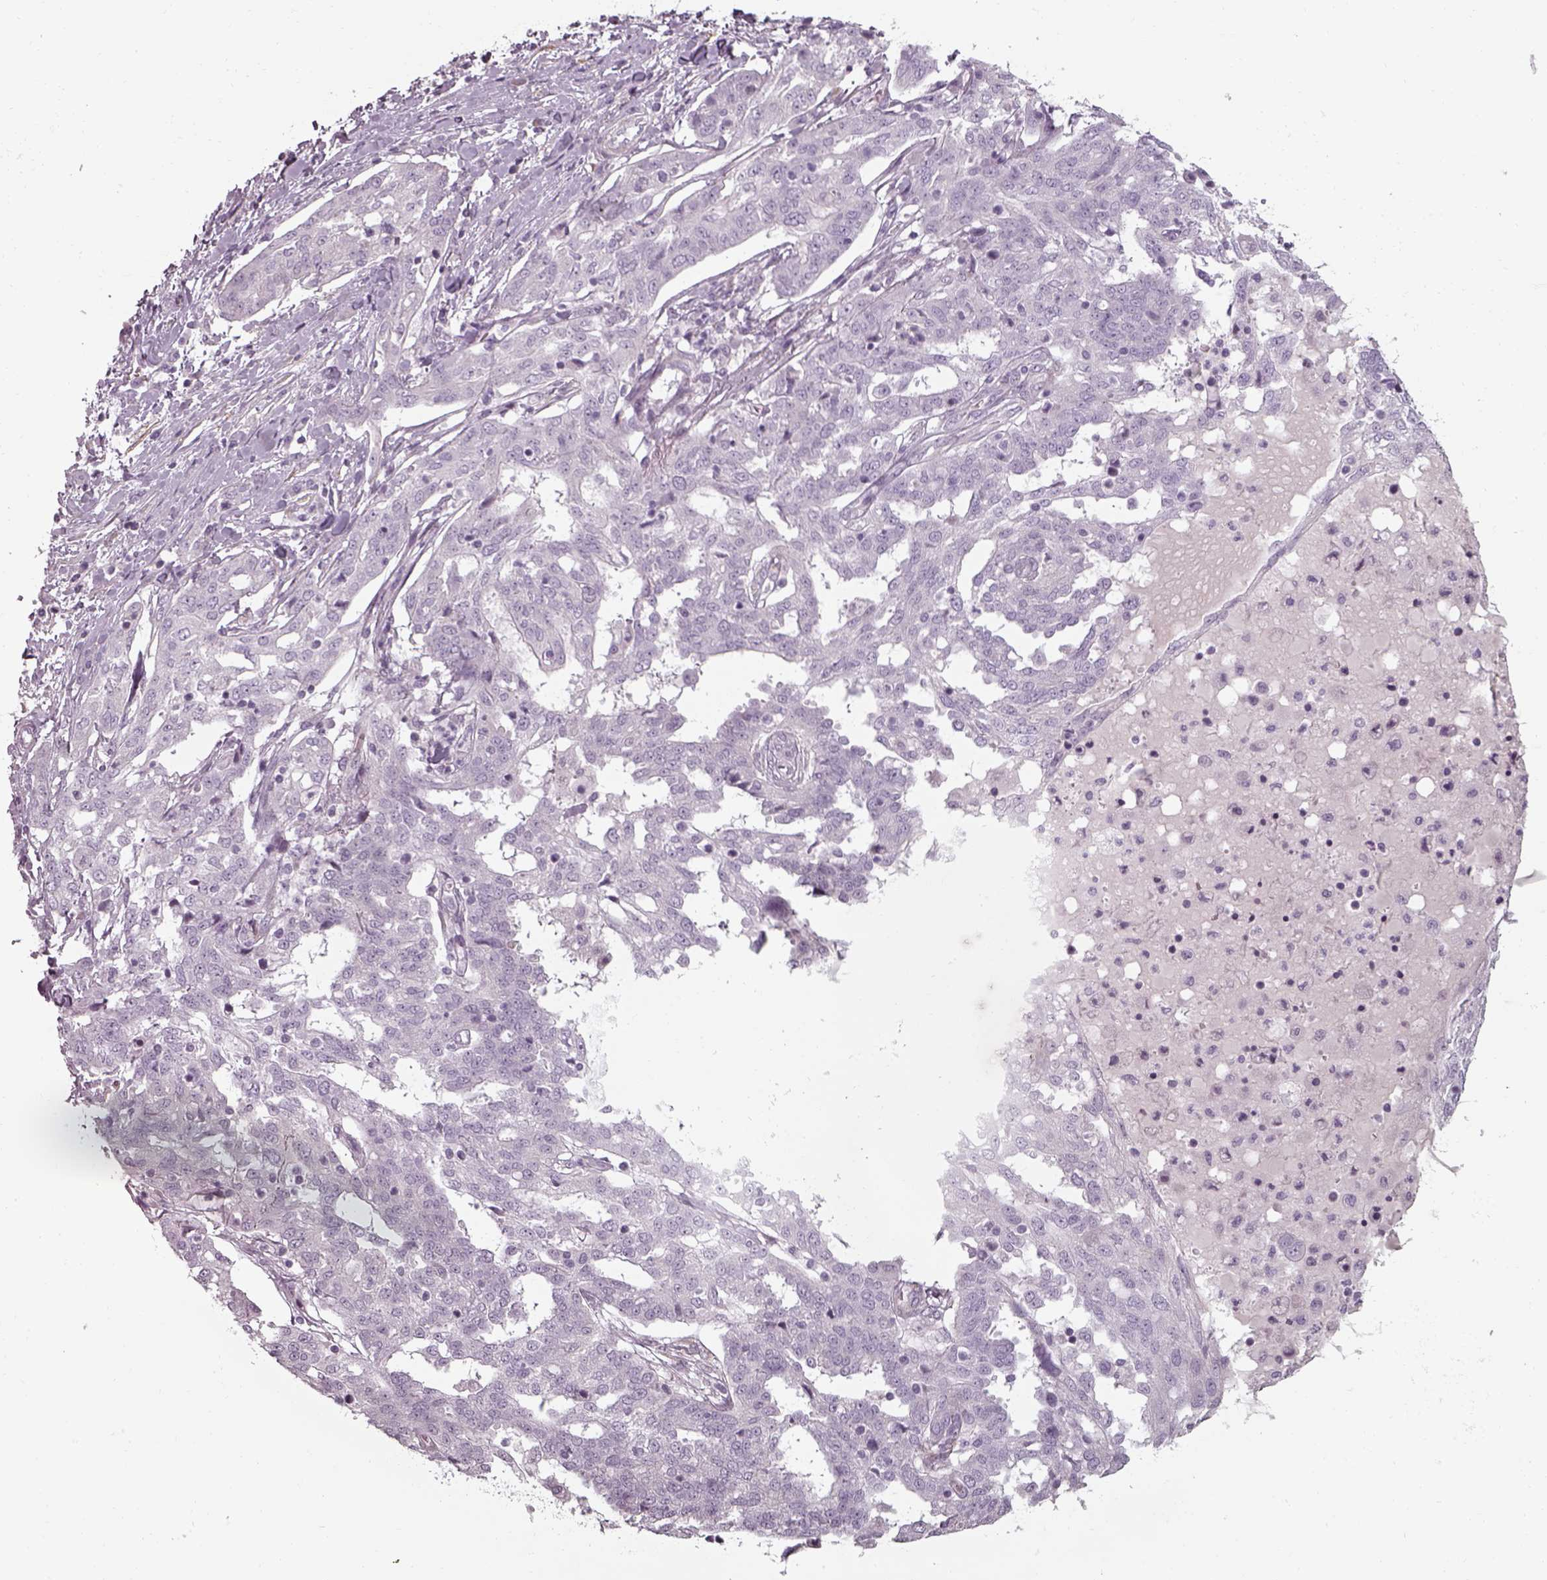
{"staining": {"intensity": "negative", "quantity": "none", "location": "none"}, "tissue": "ovarian cancer", "cell_type": "Tumor cells", "image_type": "cancer", "snomed": [{"axis": "morphology", "description": "Cystadenocarcinoma, serous, NOS"}, {"axis": "topography", "description": "Ovary"}], "caption": "Immunohistochemical staining of ovarian cancer demonstrates no significant staining in tumor cells.", "gene": "SEPTIN14", "patient": {"sex": "female", "age": 67}}